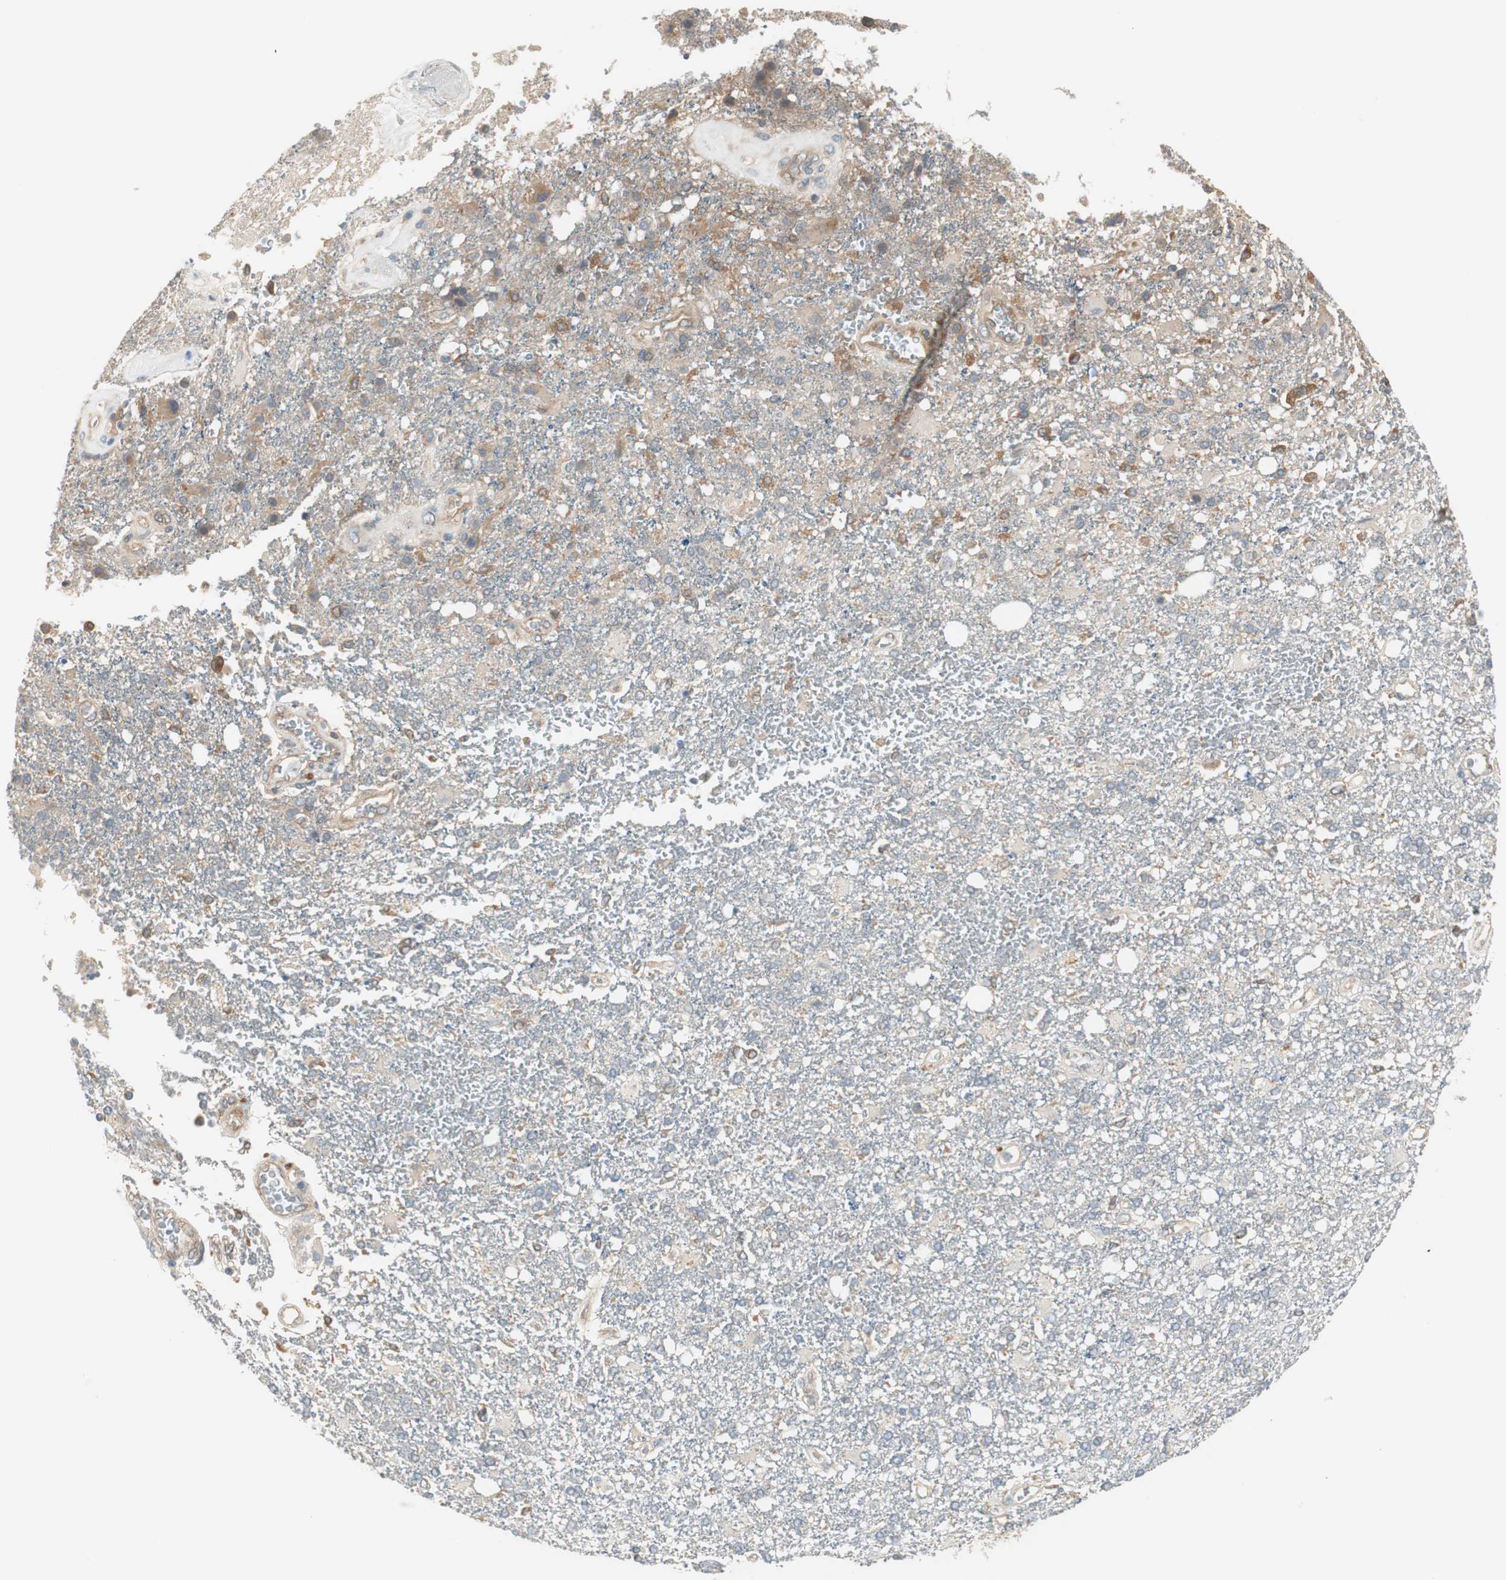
{"staining": {"intensity": "weak", "quantity": "25%-75%", "location": "cytoplasmic/membranous"}, "tissue": "glioma", "cell_type": "Tumor cells", "image_type": "cancer", "snomed": [{"axis": "morphology", "description": "Glioma, malignant, High grade"}, {"axis": "topography", "description": "Cerebral cortex"}], "caption": "An immunohistochemistry micrograph of neoplastic tissue is shown. Protein staining in brown highlights weak cytoplasmic/membranous positivity in glioma within tumor cells.", "gene": "PRKAA1", "patient": {"sex": "male", "age": 79}}